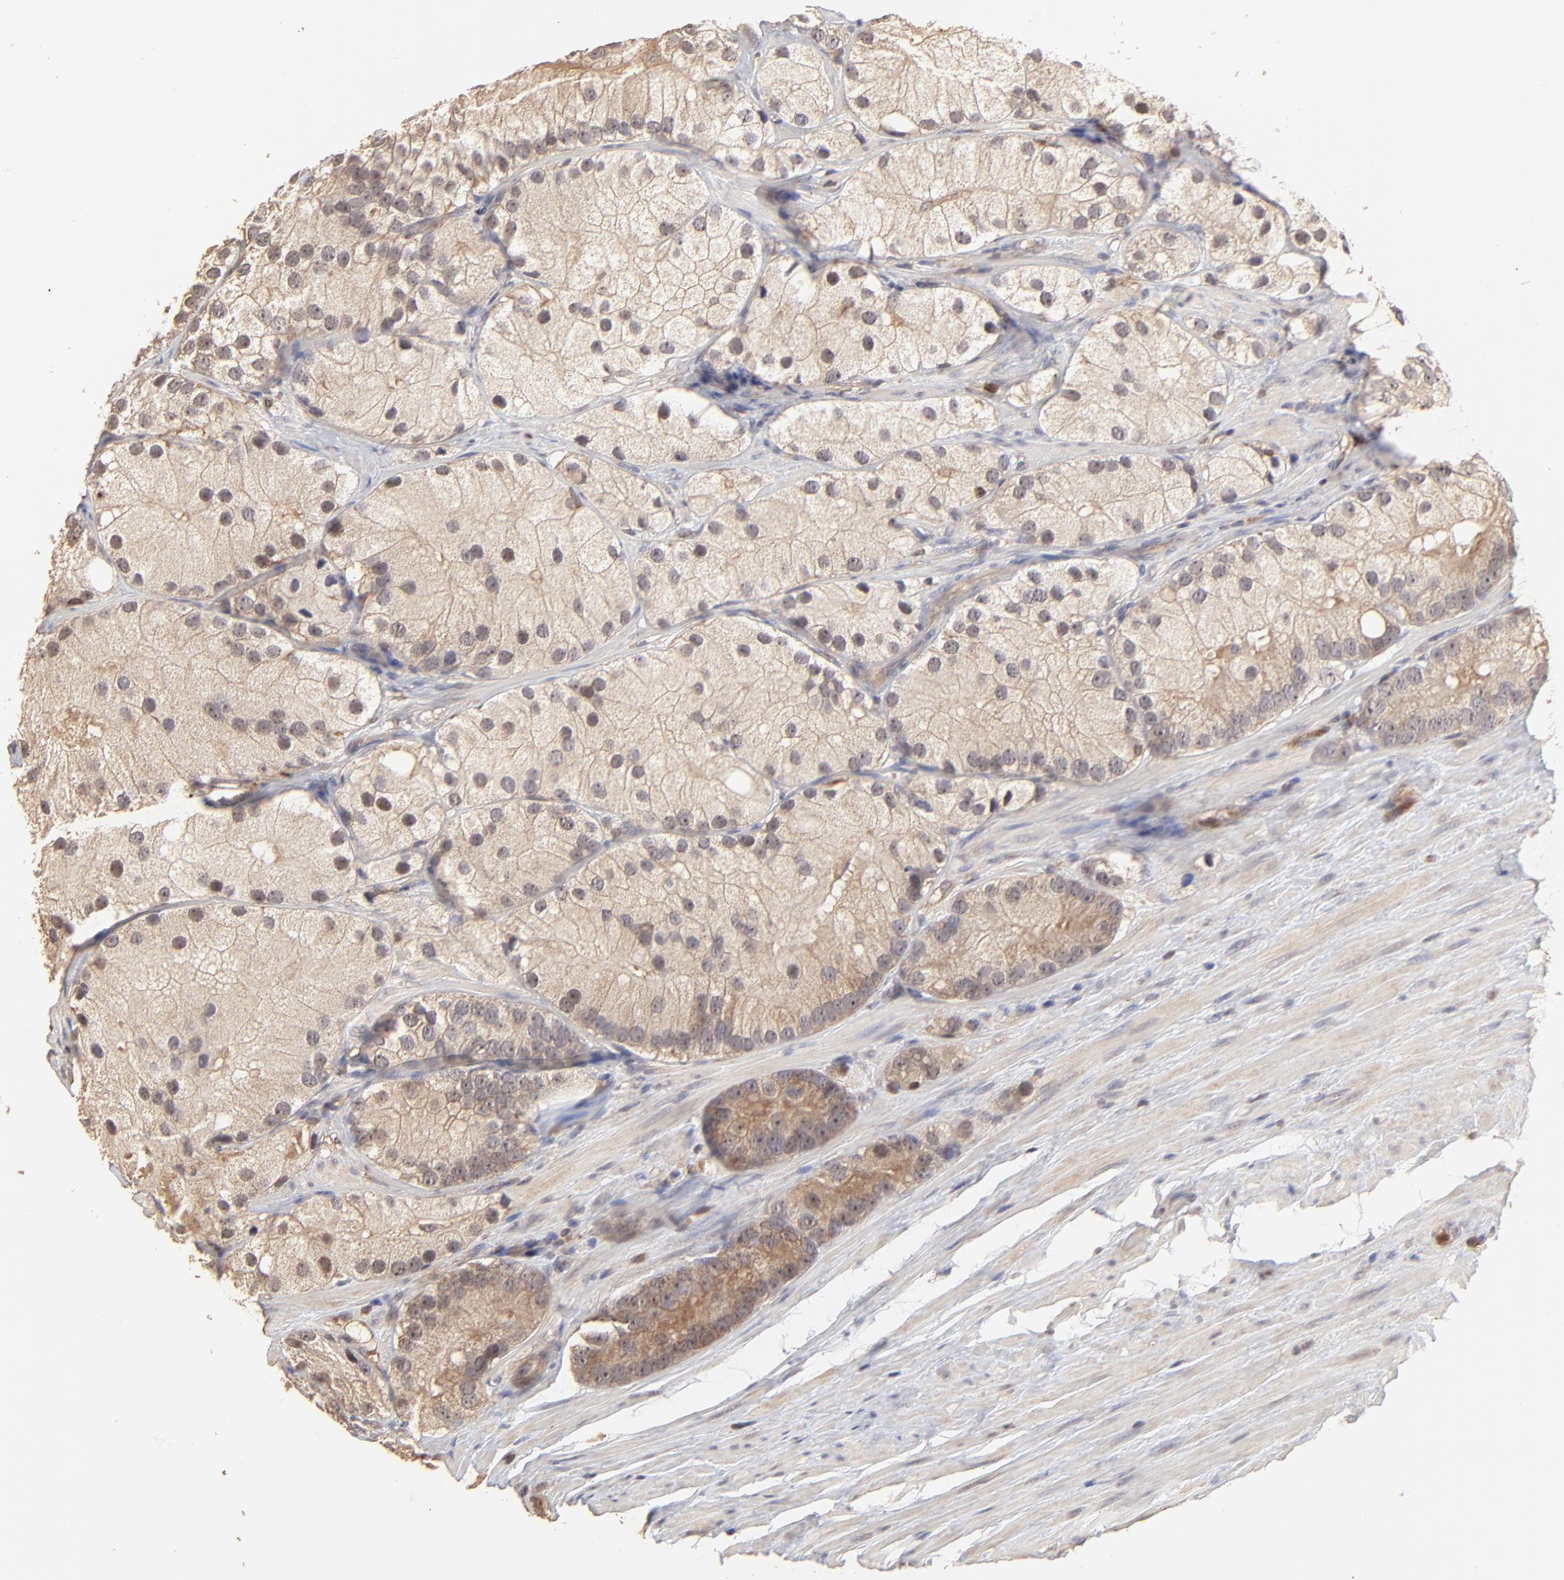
{"staining": {"intensity": "weak", "quantity": ">75%", "location": "cytoplasmic/membranous"}, "tissue": "prostate cancer", "cell_type": "Tumor cells", "image_type": "cancer", "snomed": [{"axis": "morphology", "description": "Adenocarcinoma, Low grade"}, {"axis": "topography", "description": "Prostate"}], "caption": "Immunohistochemical staining of human low-grade adenocarcinoma (prostate) exhibits weak cytoplasmic/membranous protein expression in about >75% of tumor cells.", "gene": "STON2", "patient": {"sex": "male", "age": 69}}